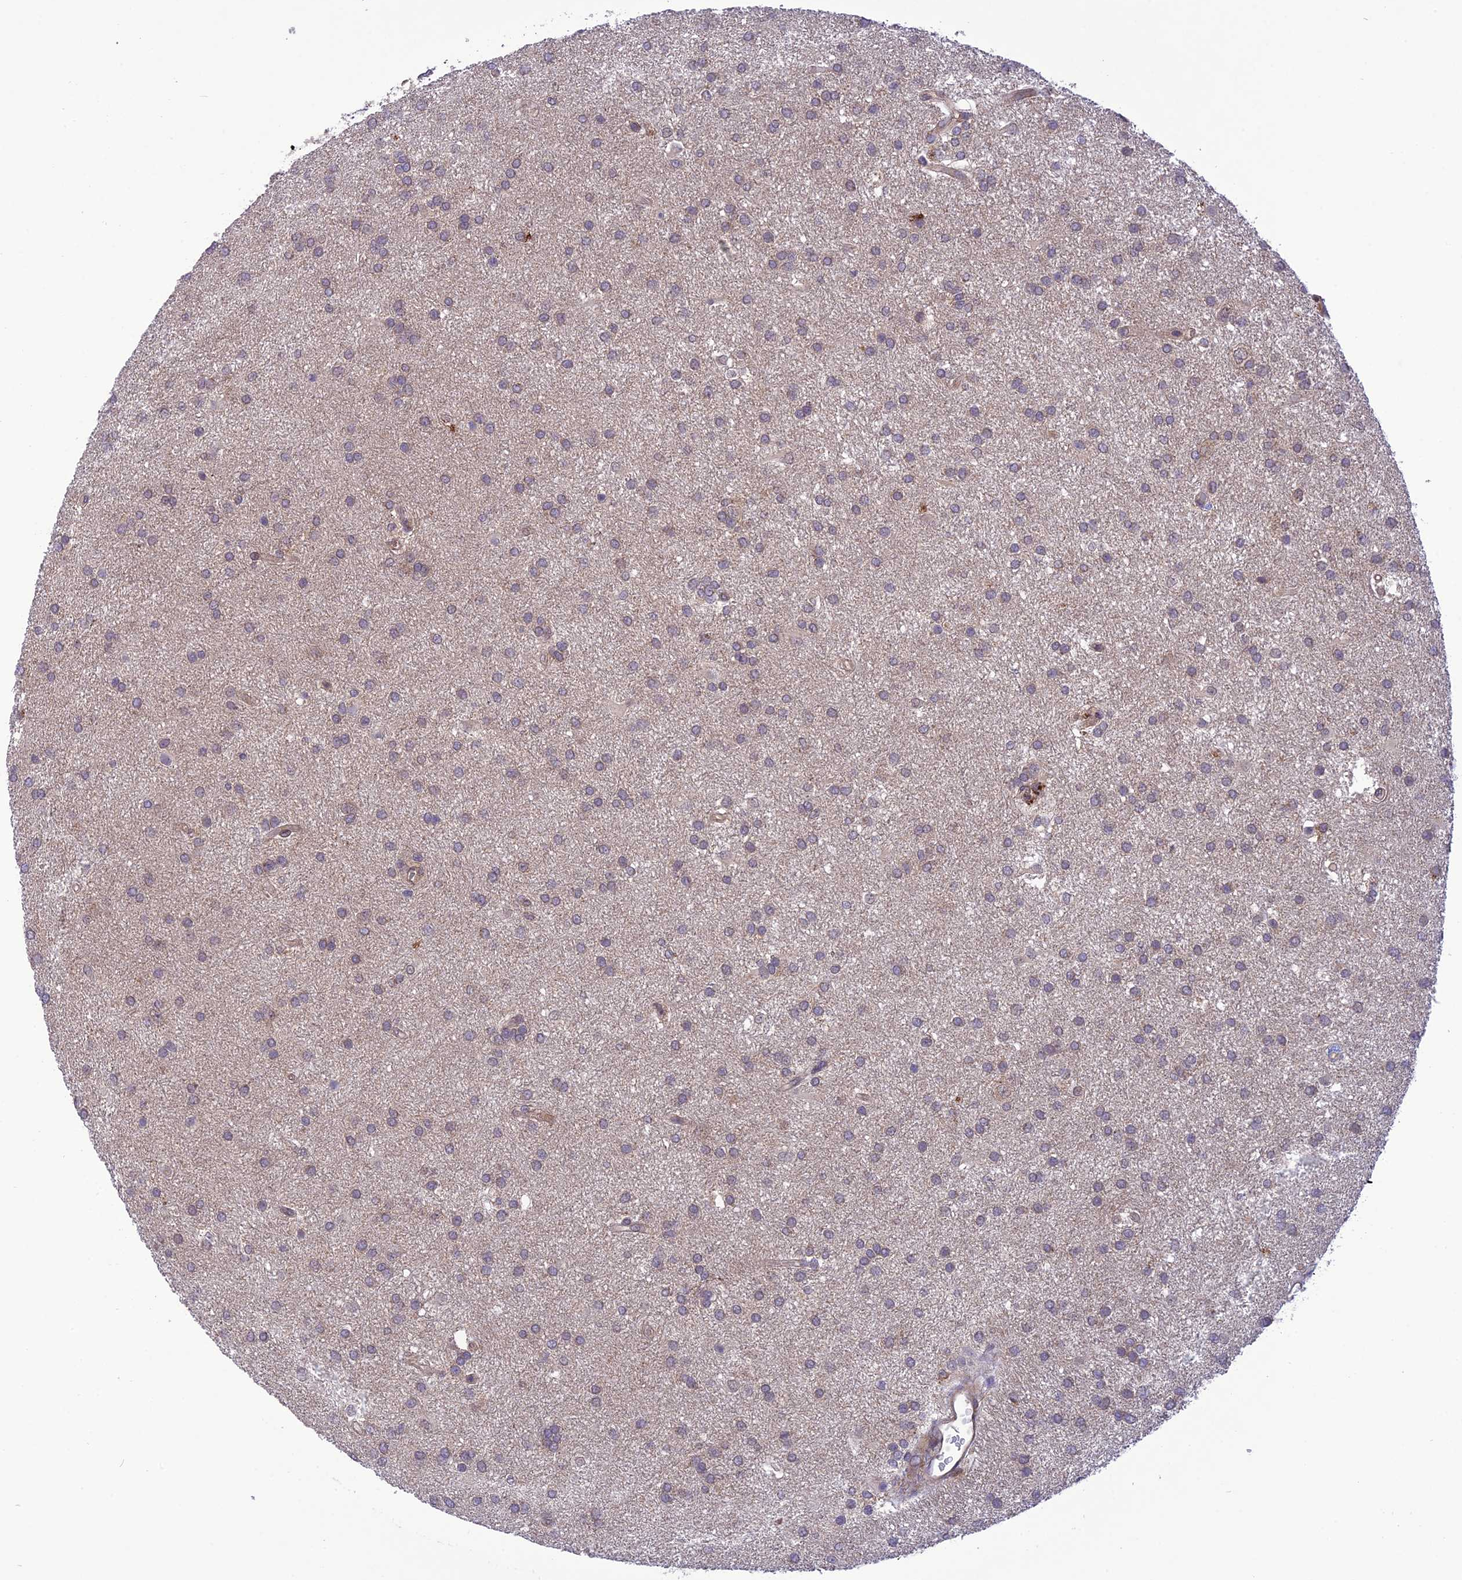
{"staining": {"intensity": "weak", "quantity": "<25%", "location": "cytoplasmic/membranous"}, "tissue": "glioma", "cell_type": "Tumor cells", "image_type": "cancer", "snomed": [{"axis": "morphology", "description": "Glioma, malignant, Low grade"}, {"axis": "topography", "description": "Brain"}], "caption": "A photomicrograph of human glioma is negative for staining in tumor cells. (DAB immunohistochemistry (IHC), high magnification).", "gene": "UROS", "patient": {"sex": "male", "age": 66}}